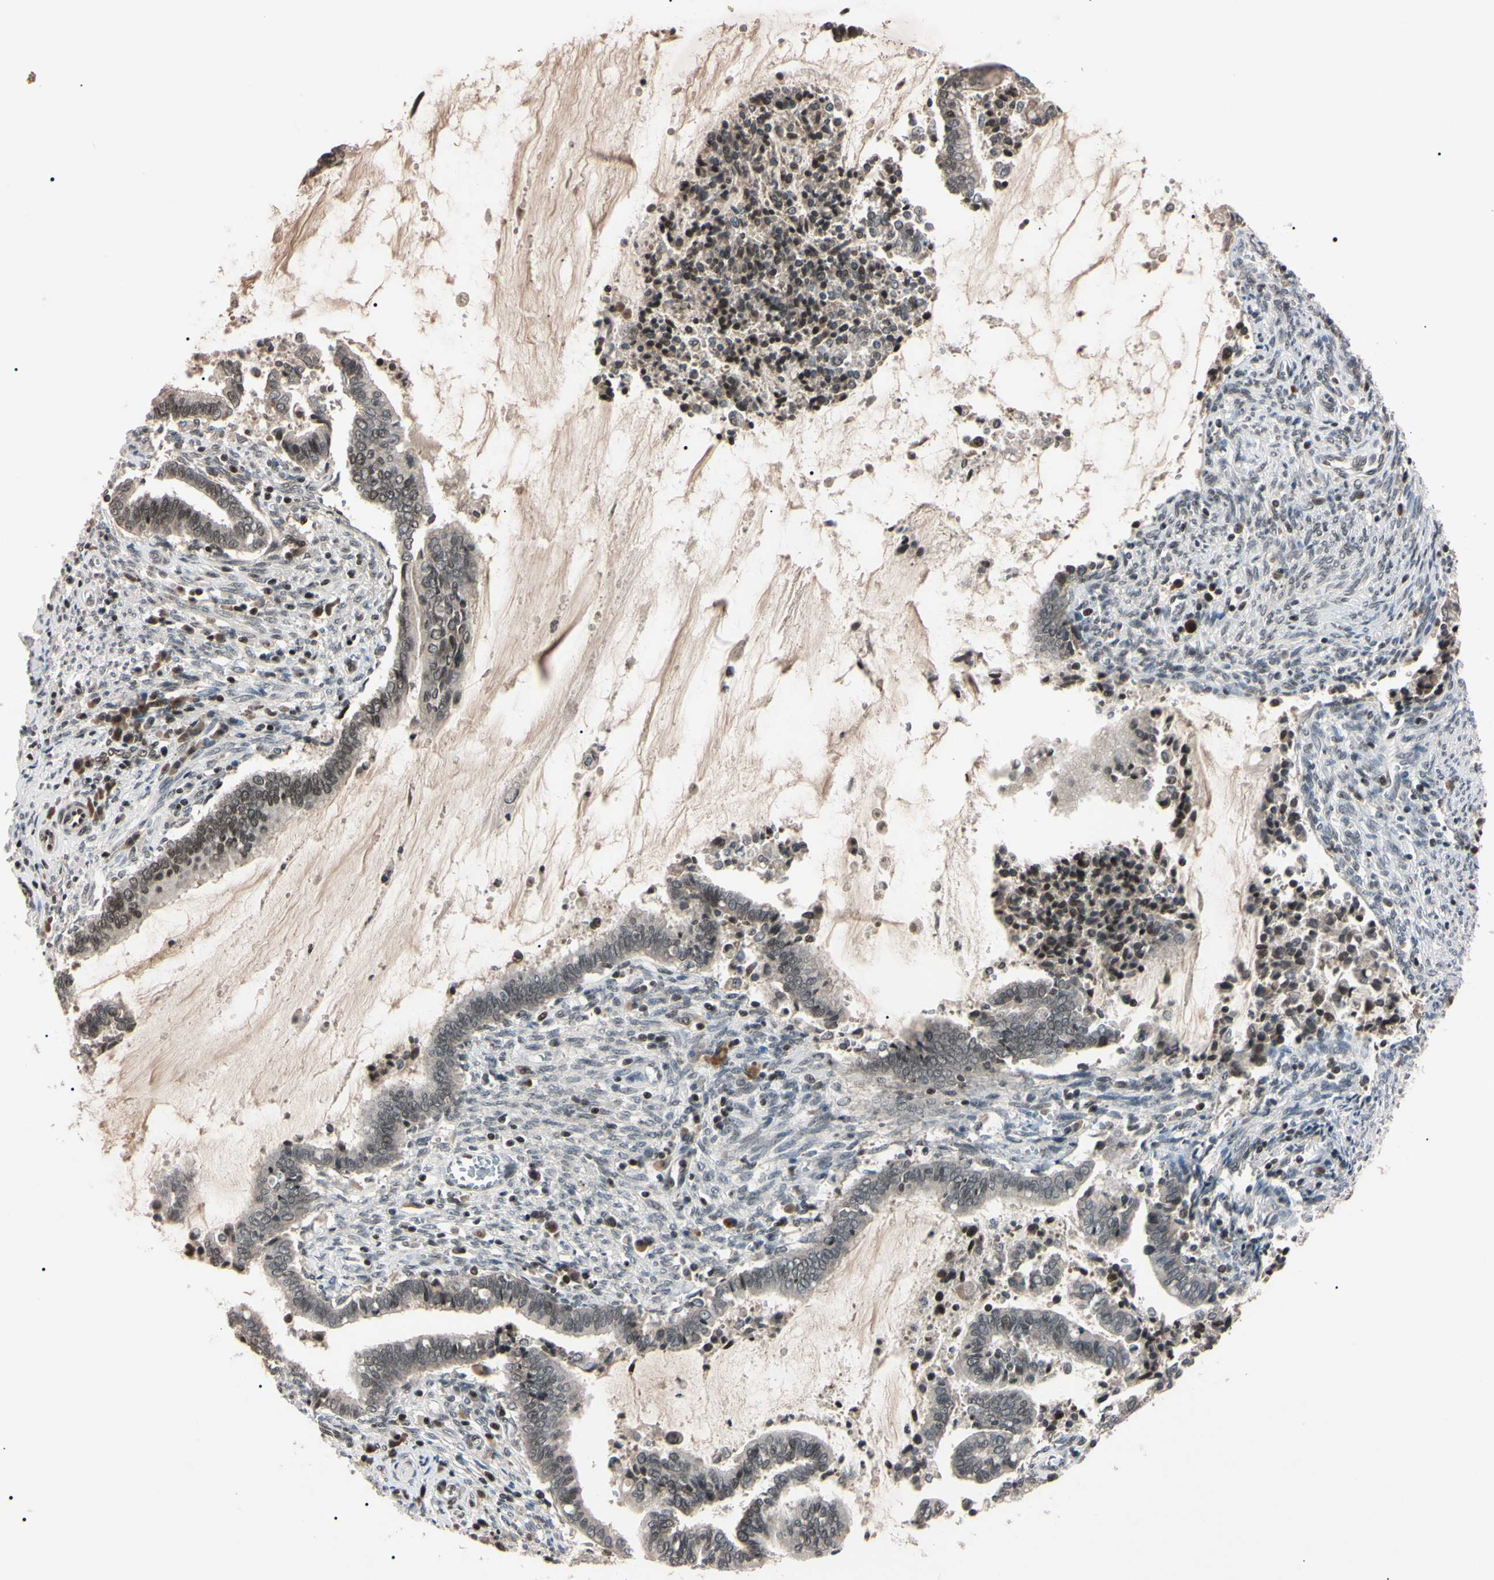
{"staining": {"intensity": "negative", "quantity": "none", "location": "none"}, "tissue": "cervical cancer", "cell_type": "Tumor cells", "image_type": "cancer", "snomed": [{"axis": "morphology", "description": "Adenocarcinoma, NOS"}, {"axis": "topography", "description": "Cervix"}], "caption": "A high-resolution photomicrograph shows immunohistochemistry (IHC) staining of cervical cancer (adenocarcinoma), which reveals no significant staining in tumor cells.", "gene": "YY1", "patient": {"sex": "female", "age": 44}}